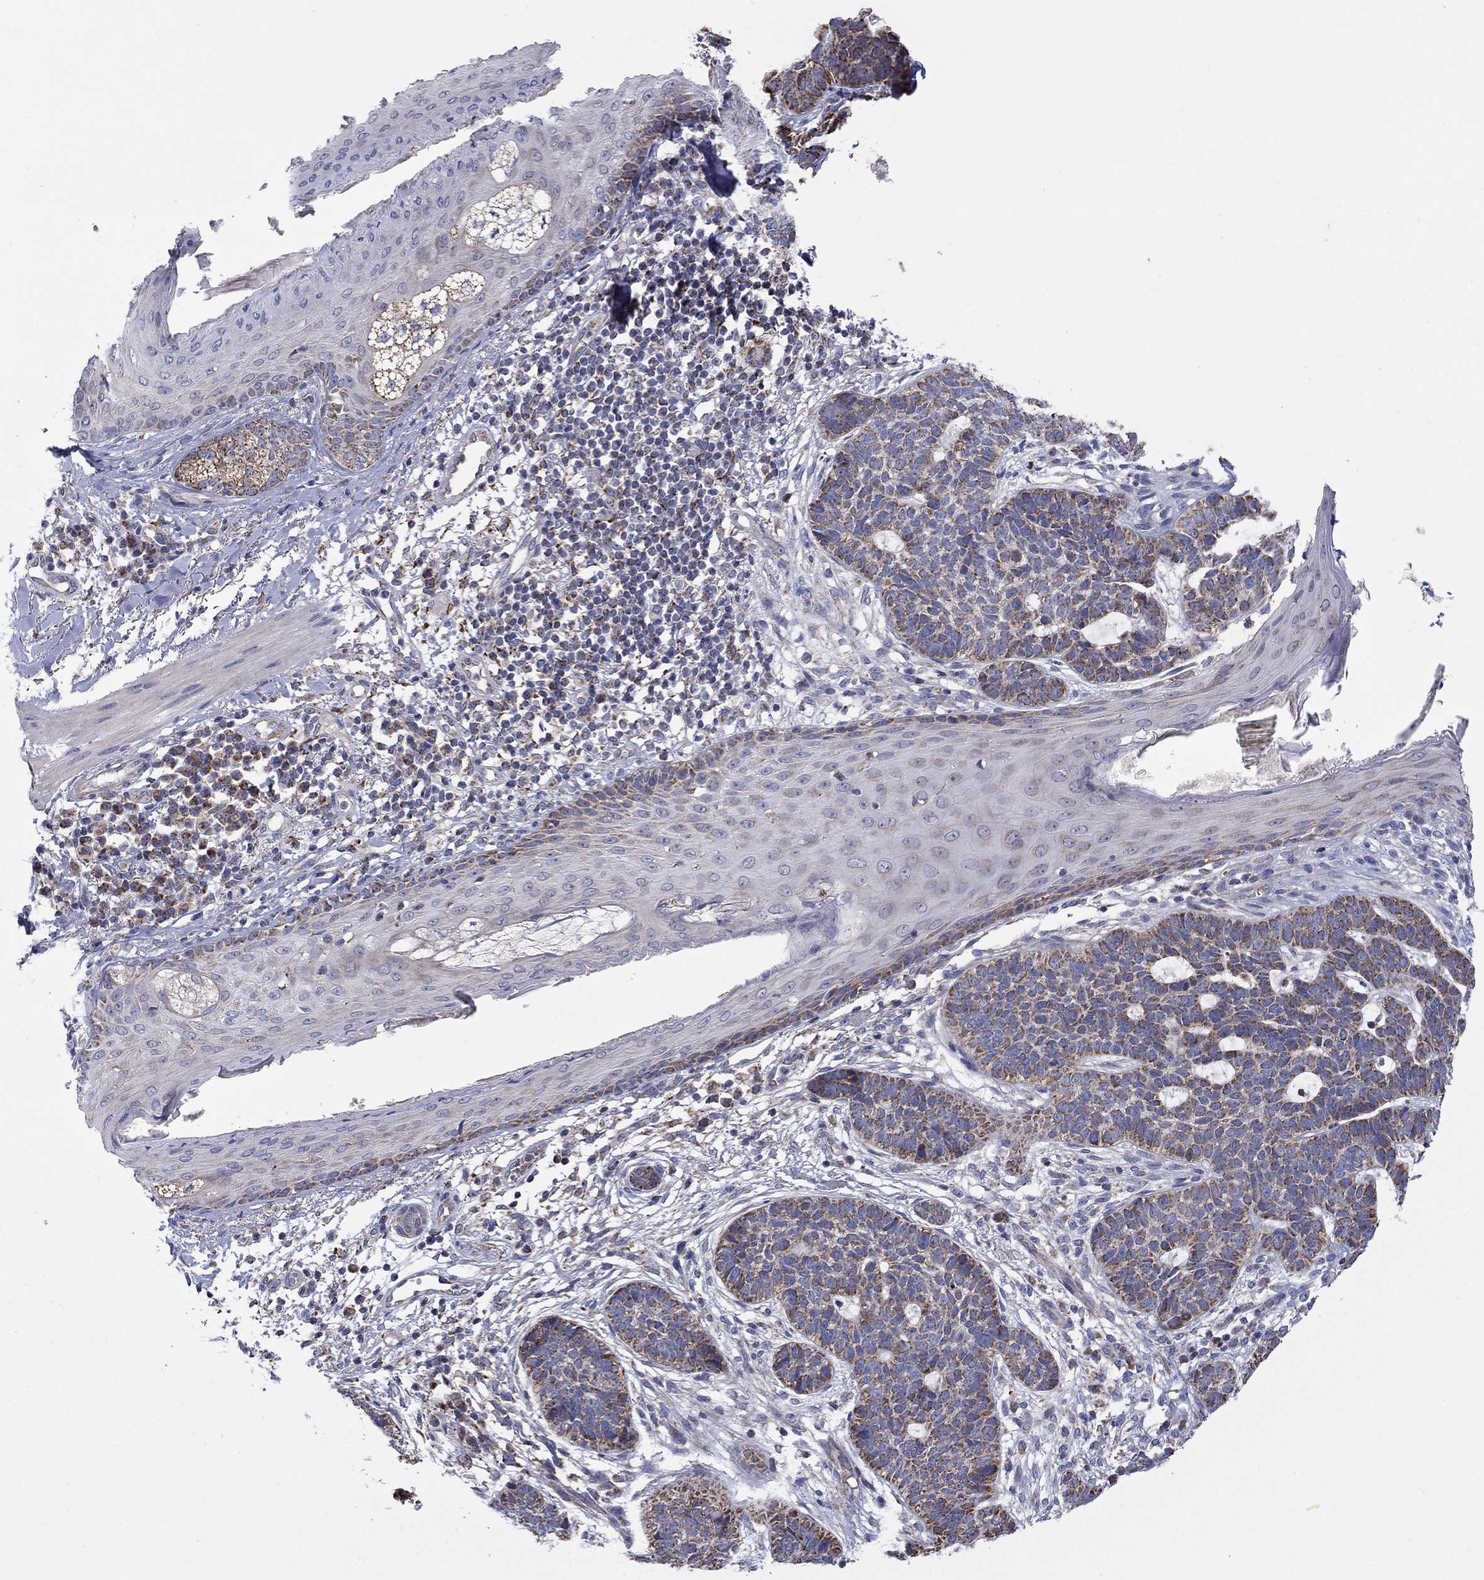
{"staining": {"intensity": "moderate", "quantity": "25%-75%", "location": "cytoplasmic/membranous"}, "tissue": "skin cancer", "cell_type": "Tumor cells", "image_type": "cancer", "snomed": [{"axis": "morphology", "description": "Squamous cell carcinoma, NOS"}, {"axis": "topography", "description": "Skin"}], "caption": "The immunohistochemical stain highlights moderate cytoplasmic/membranous positivity in tumor cells of squamous cell carcinoma (skin) tissue. Using DAB (brown) and hematoxylin (blue) stains, captured at high magnification using brightfield microscopy.", "gene": "HPS5", "patient": {"sex": "male", "age": 88}}